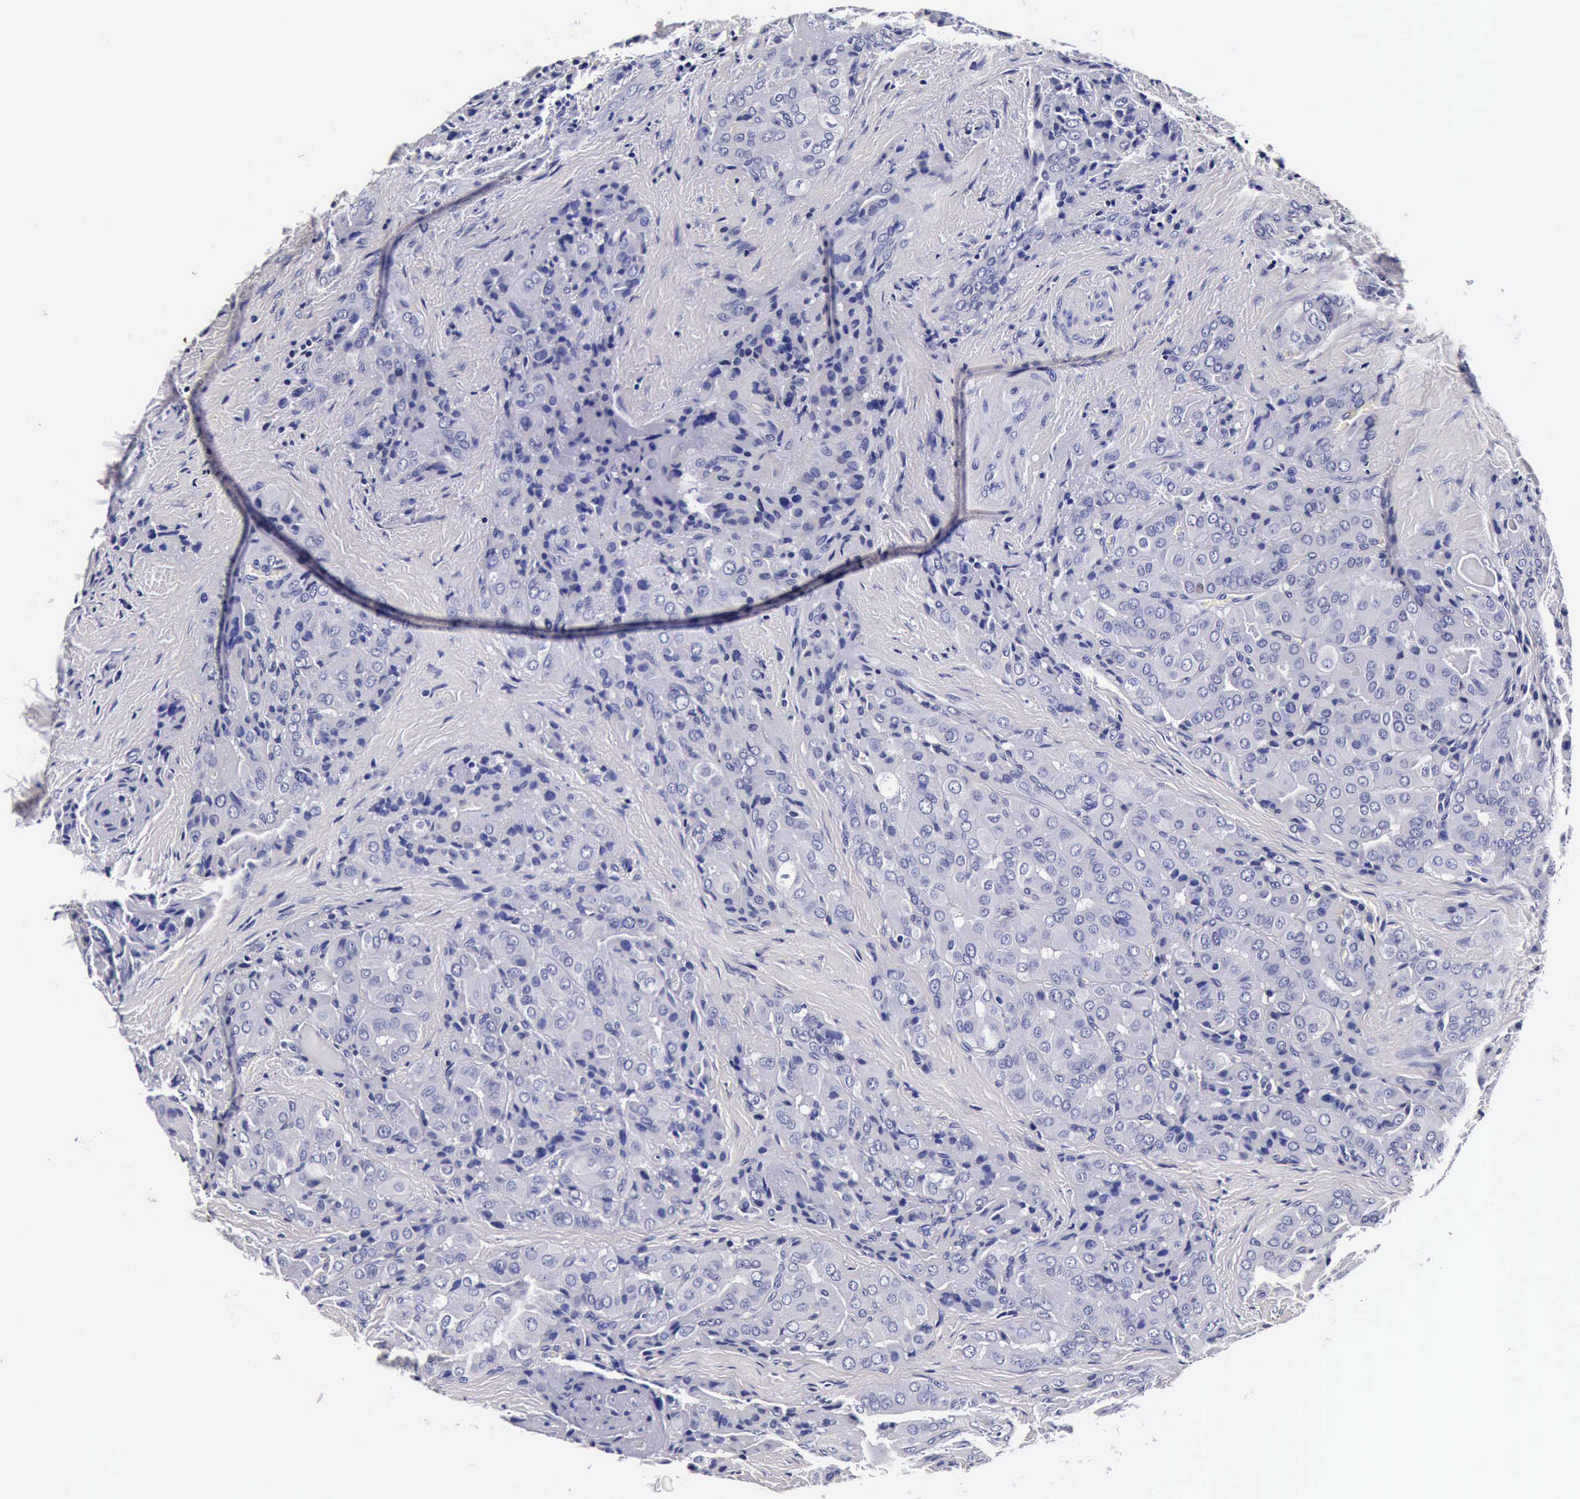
{"staining": {"intensity": "negative", "quantity": "none", "location": "none"}, "tissue": "thyroid cancer", "cell_type": "Tumor cells", "image_type": "cancer", "snomed": [{"axis": "morphology", "description": "Papillary adenocarcinoma, NOS"}, {"axis": "topography", "description": "Thyroid gland"}], "caption": "Papillary adenocarcinoma (thyroid) was stained to show a protein in brown. There is no significant positivity in tumor cells.", "gene": "IAPP", "patient": {"sex": "female", "age": 71}}